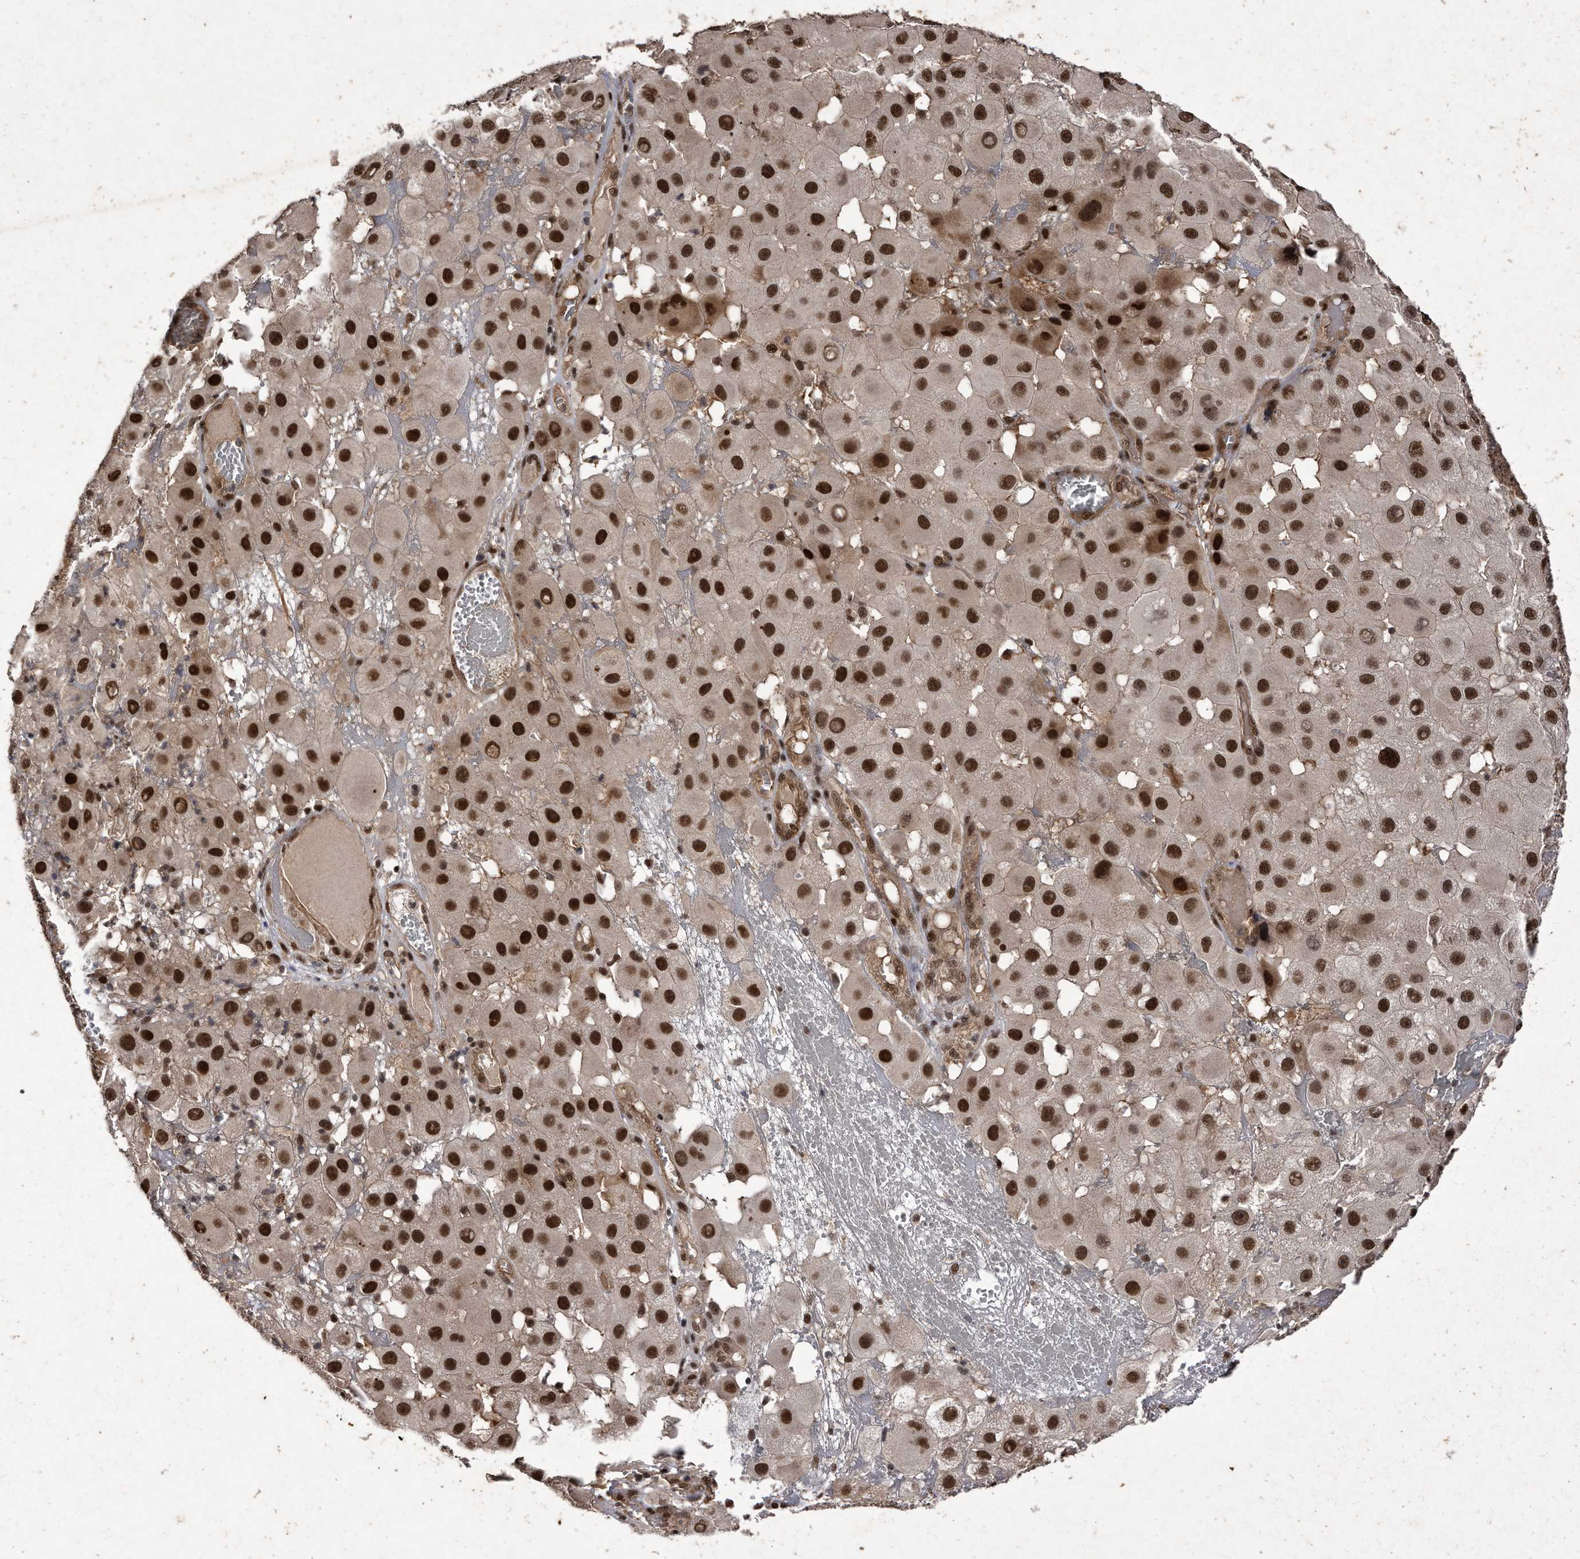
{"staining": {"intensity": "strong", "quantity": ">75%", "location": "nuclear"}, "tissue": "melanoma", "cell_type": "Tumor cells", "image_type": "cancer", "snomed": [{"axis": "morphology", "description": "Malignant melanoma, NOS"}, {"axis": "topography", "description": "Skin"}], "caption": "Strong nuclear staining is appreciated in about >75% of tumor cells in melanoma.", "gene": "RAD23B", "patient": {"sex": "female", "age": 81}}